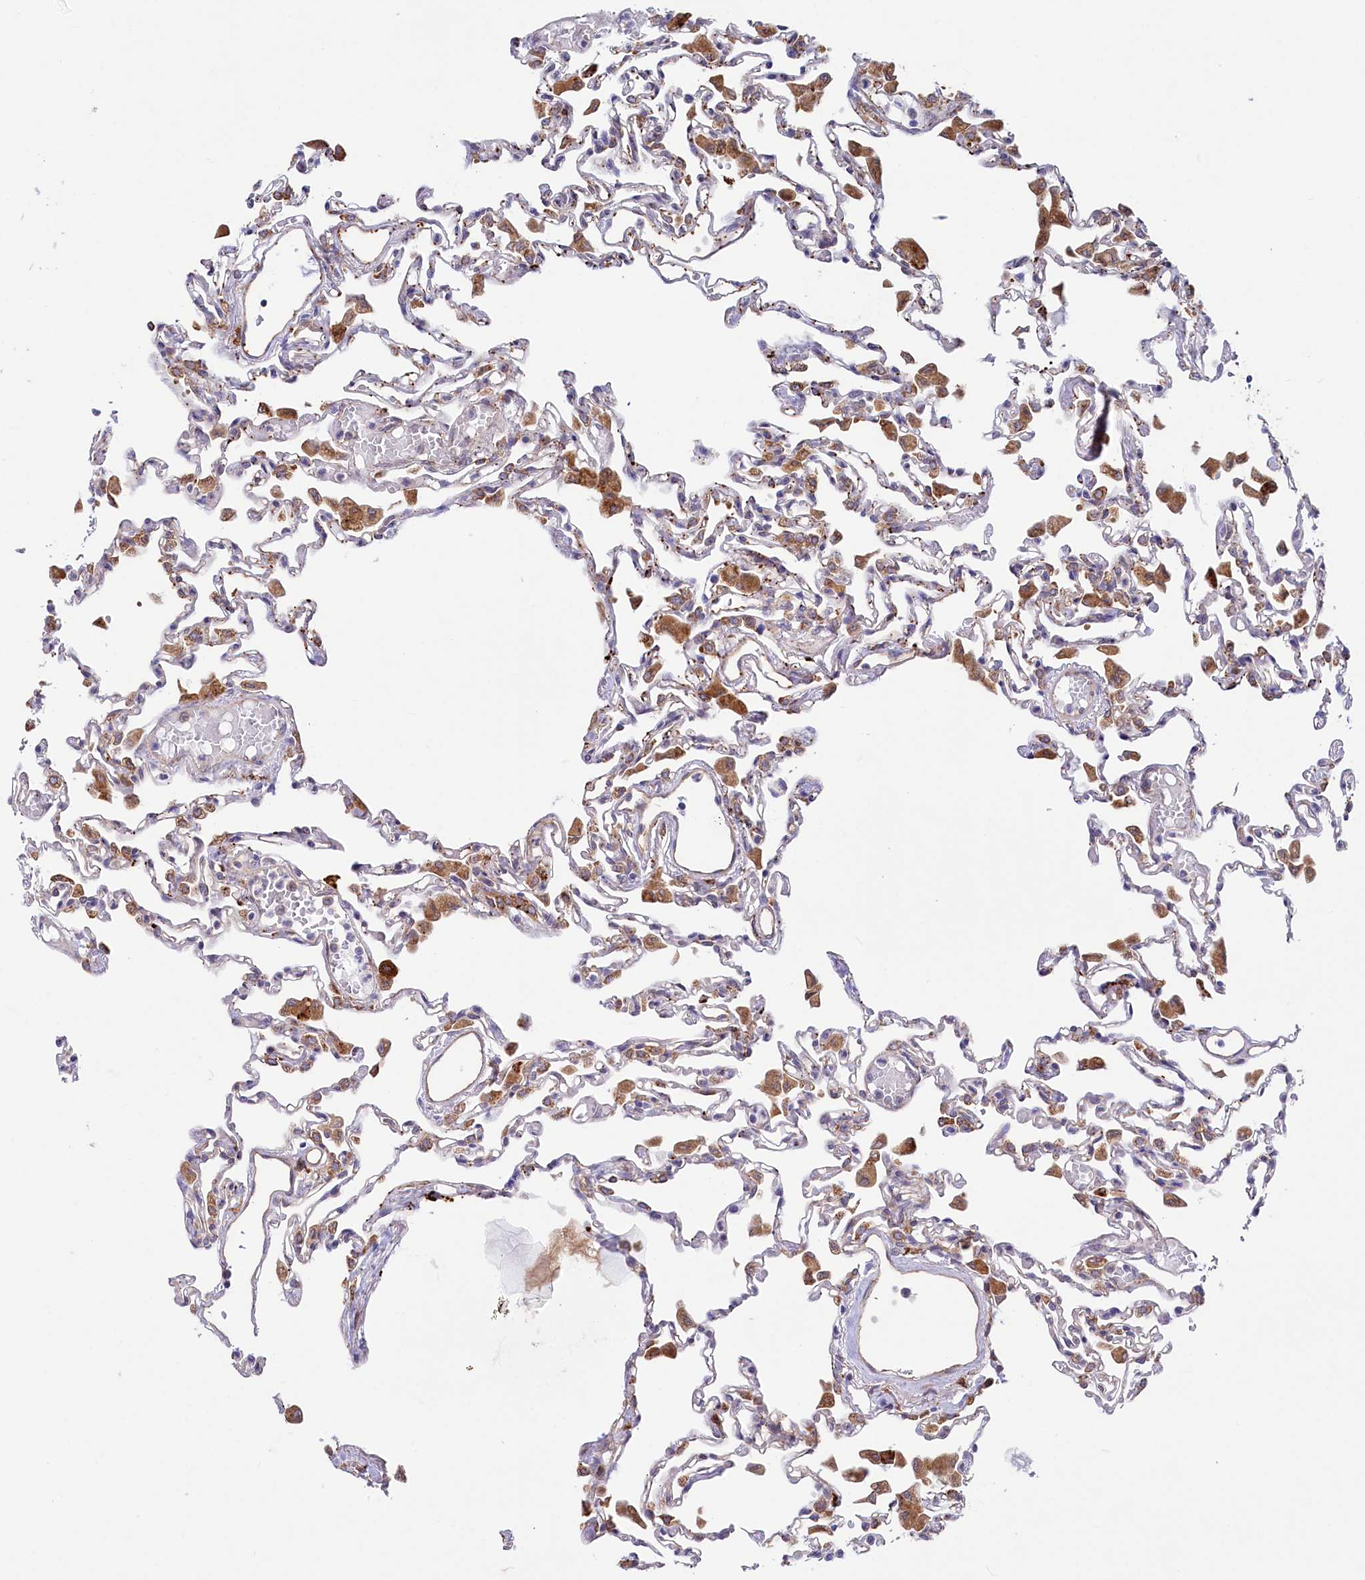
{"staining": {"intensity": "moderate", "quantity": "<25%", "location": "cytoplasmic/membranous"}, "tissue": "lung", "cell_type": "Alveolar cells", "image_type": "normal", "snomed": [{"axis": "morphology", "description": "Normal tissue, NOS"}, {"axis": "topography", "description": "Bronchus"}, {"axis": "topography", "description": "Lung"}], "caption": "Brown immunohistochemical staining in benign human lung reveals moderate cytoplasmic/membranous expression in about <25% of alveolar cells.", "gene": "CHID1", "patient": {"sex": "female", "age": 49}}